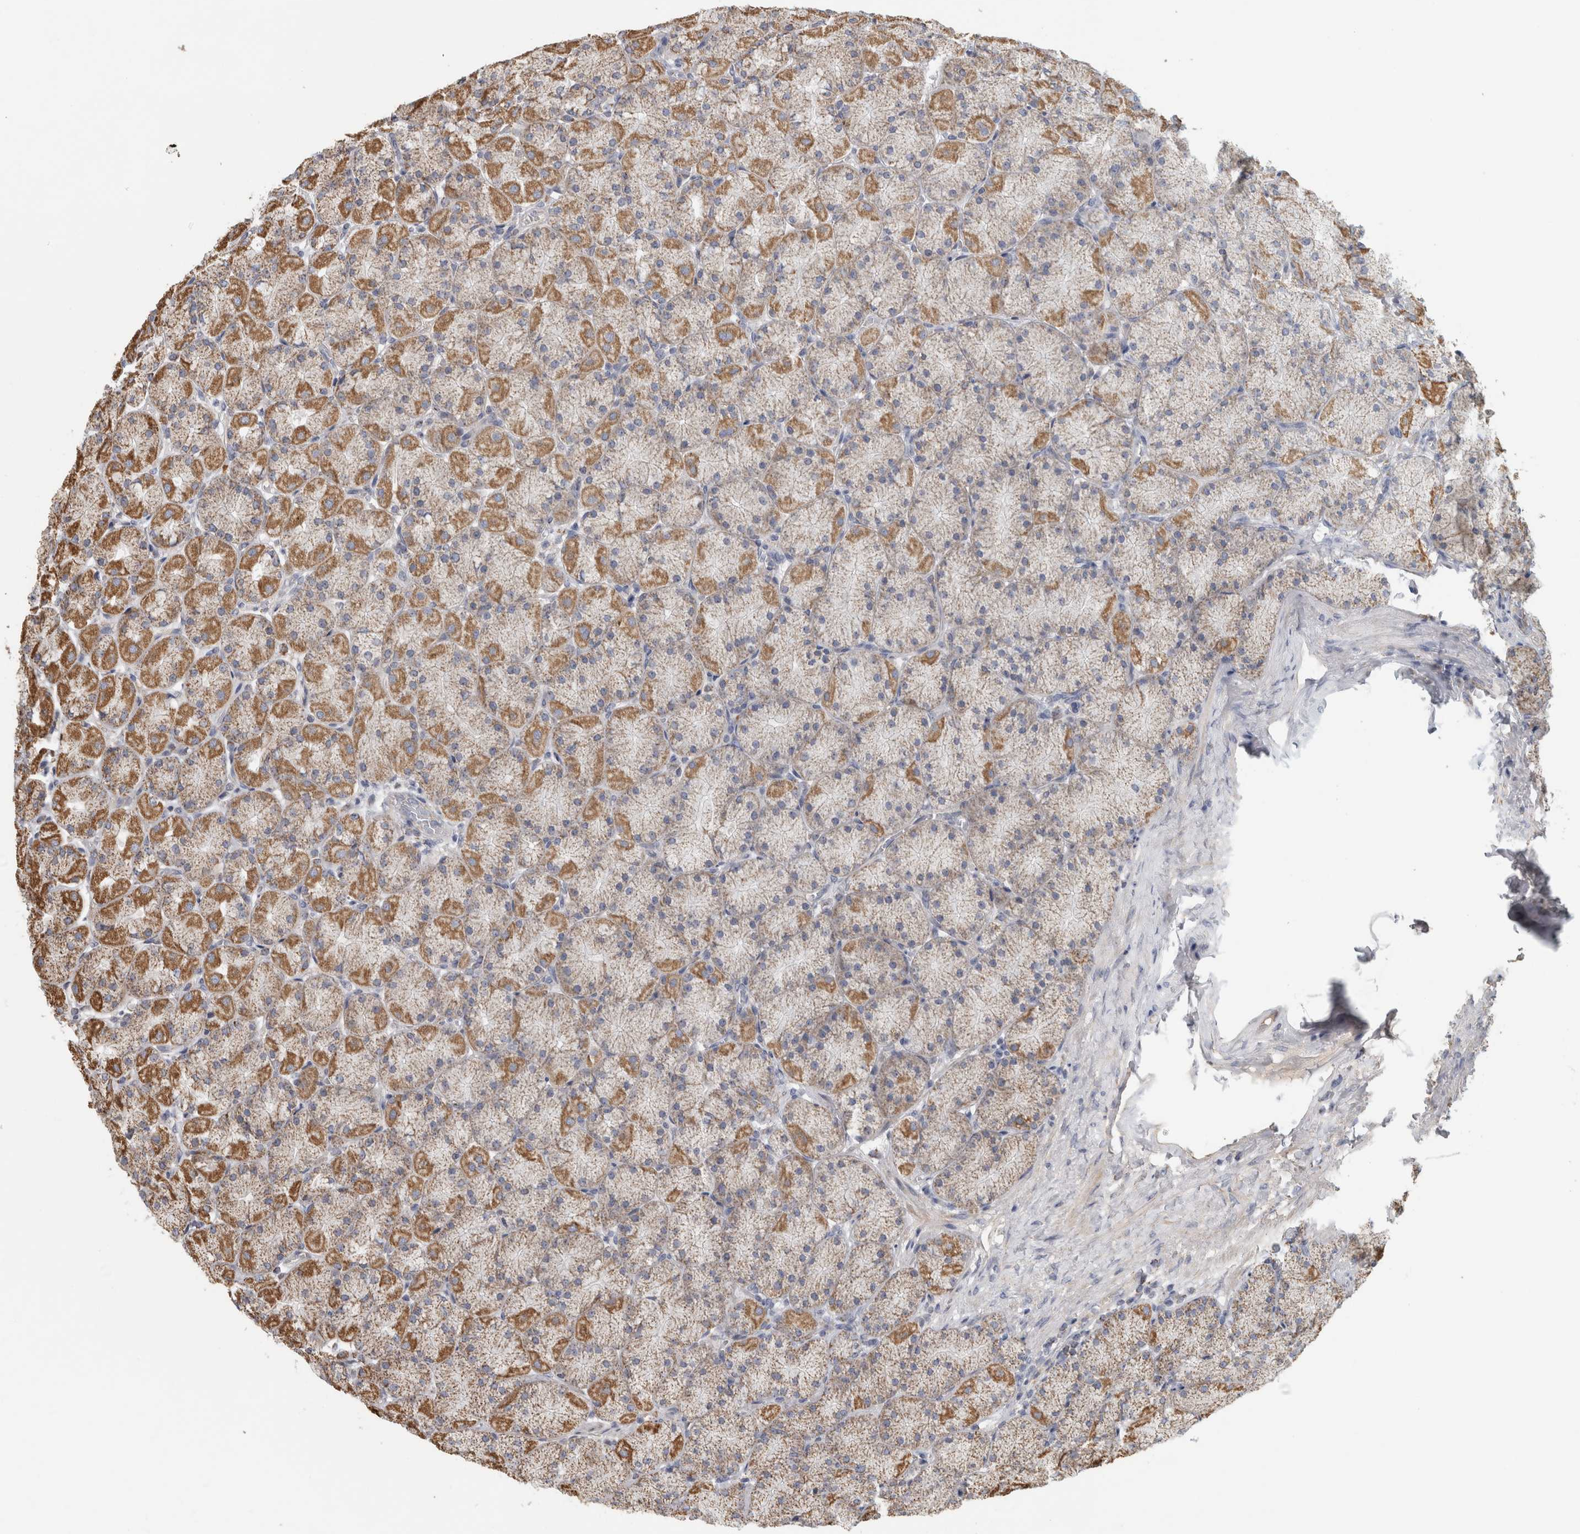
{"staining": {"intensity": "moderate", "quantity": ">75%", "location": "cytoplasmic/membranous"}, "tissue": "stomach", "cell_type": "Glandular cells", "image_type": "normal", "snomed": [{"axis": "morphology", "description": "Normal tissue, NOS"}, {"axis": "topography", "description": "Stomach, upper"}], "caption": "A brown stain shows moderate cytoplasmic/membranous expression of a protein in glandular cells of benign stomach.", "gene": "ST8SIA1", "patient": {"sex": "female", "age": 56}}